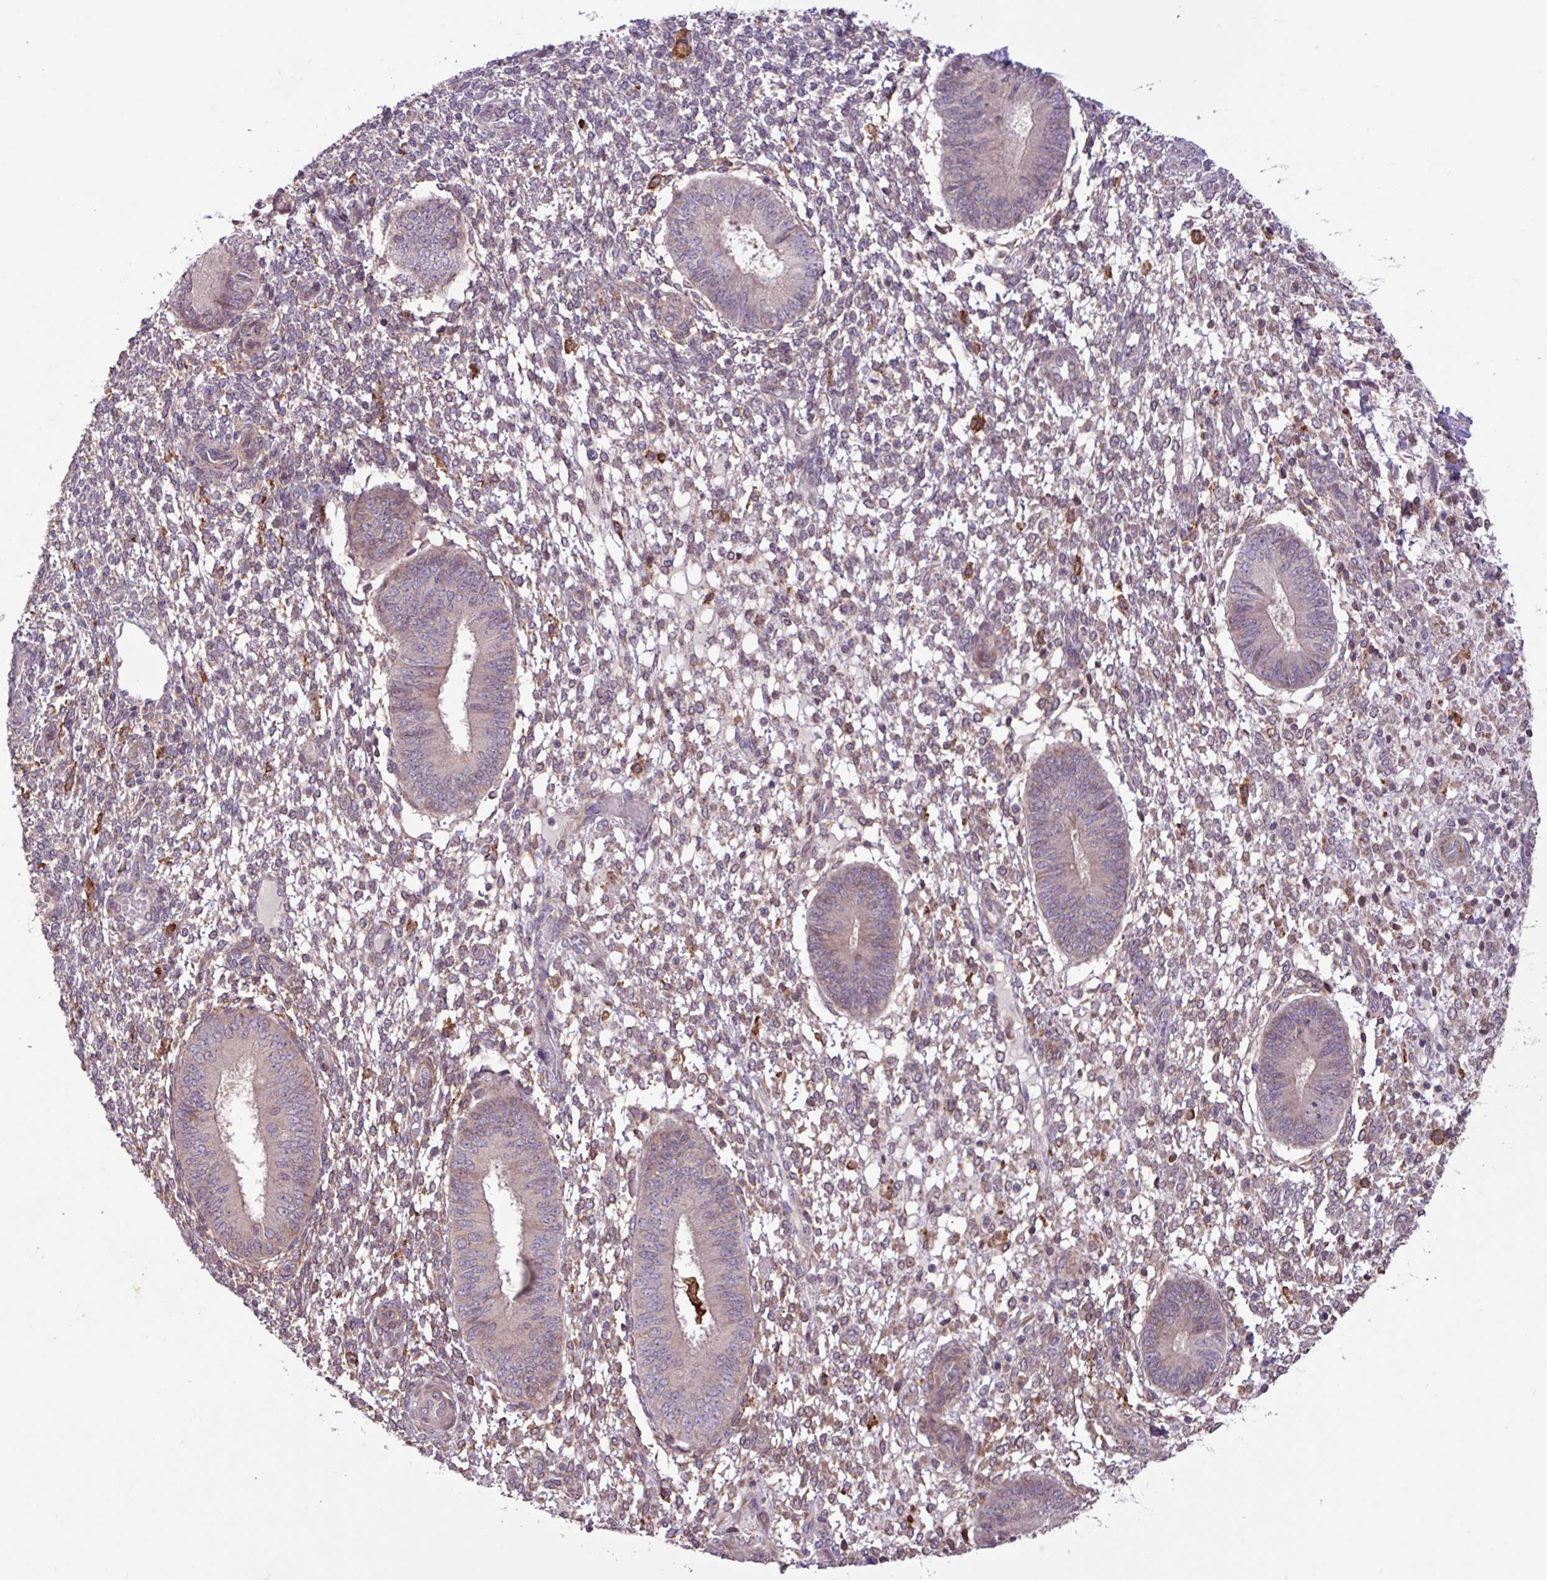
{"staining": {"intensity": "weak", "quantity": "25%-75%", "location": "cytoplasmic/membranous"}, "tissue": "endometrium", "cell_type": "Cells in endometrial stroma", "image_type": "normal", "snomed": [{"axis": "morphology", "description": "Normal tissue, NOS"}, {"axis": "topography", "description": "Endometrium"}], "caption": "Weak cytoplasmic/membranous protein positivity is present in about 25%-75% of cells in endometrial stroma in endometrium. (DAB (3,3'-diaminobenzidine) IHC, brown staining for protein, blue staining for nuclei).", "gene": "ARHGEF25", "patient": {"sex": "female", "age": 49}}